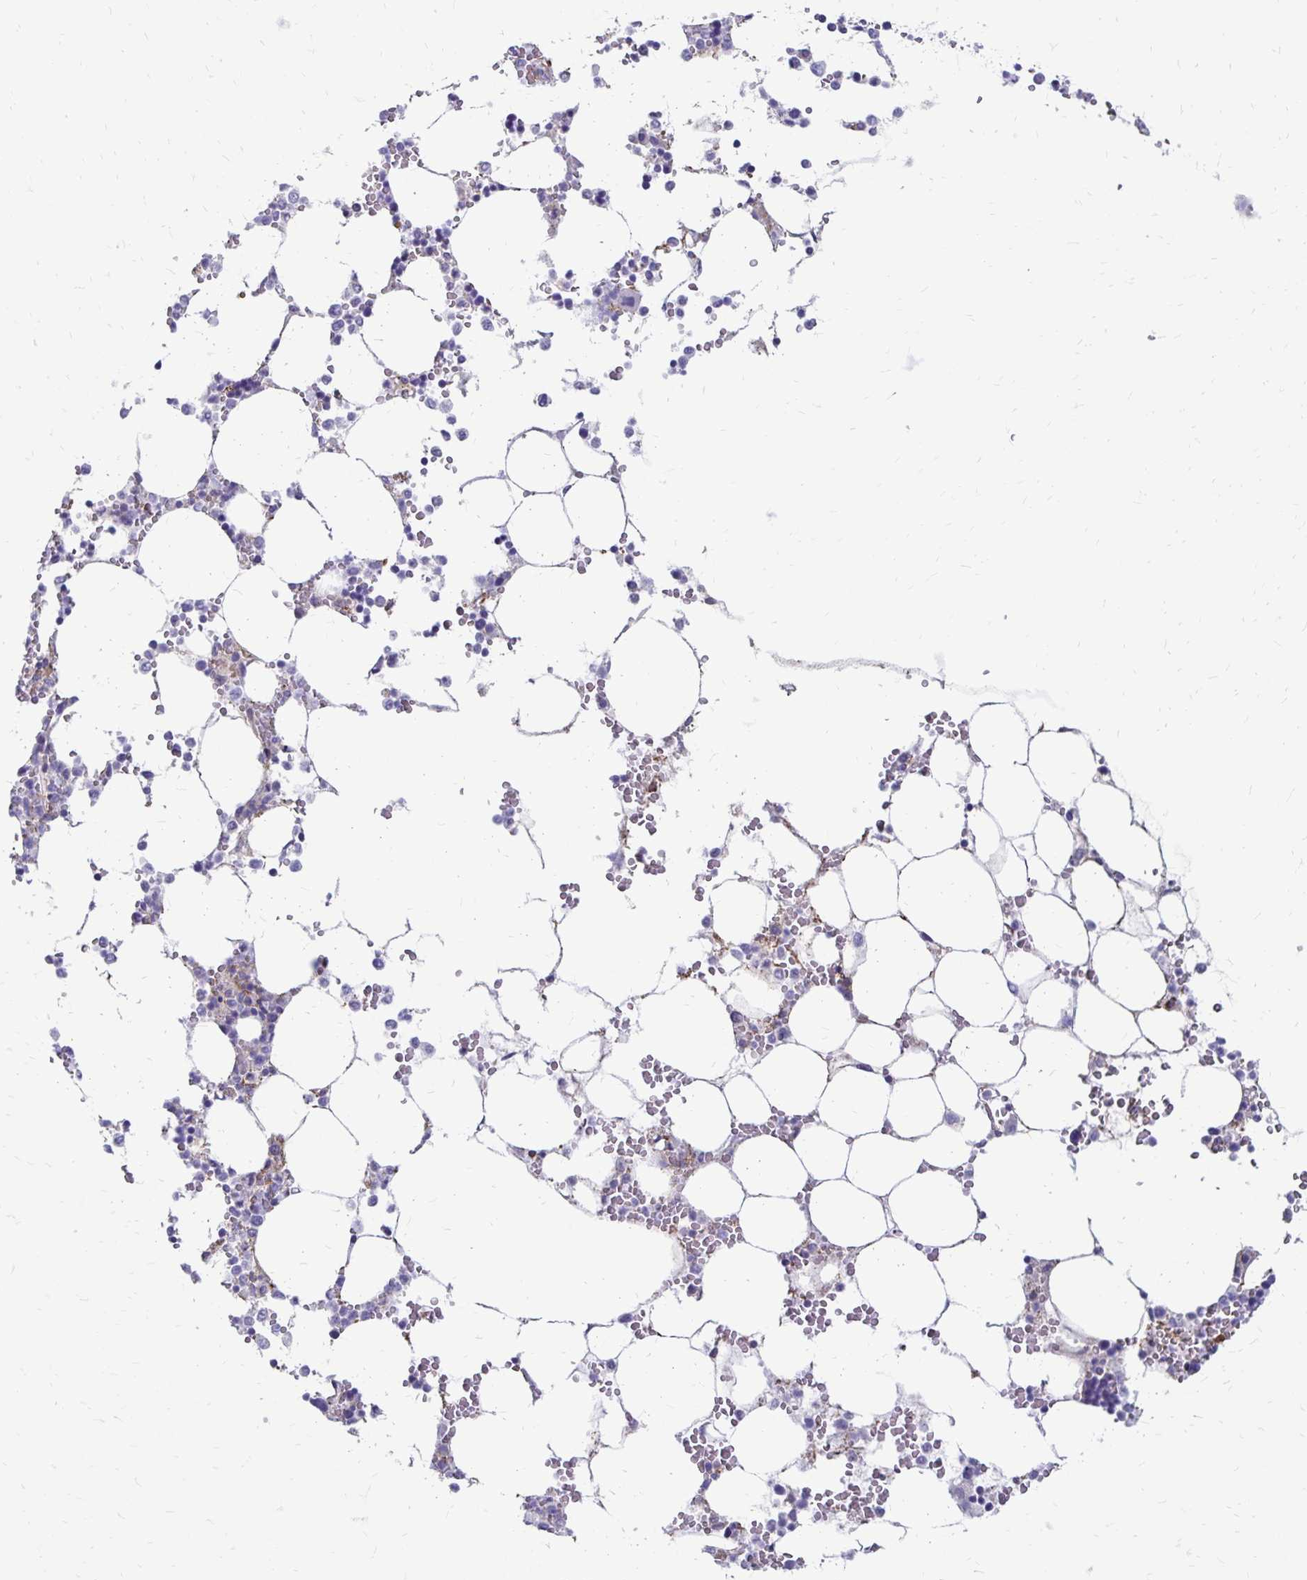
{"staining": {"intensity": "moderate", "quantity": "<25%", "location": "cytoplasmic/membranous"}, "tissue": "bone marrow", "cell_type": "Hematopoietic cells", "image_type": "normal", "snomed": [{"axis": "morphology", "description": "Normal tissue, NOS"}, {"axis": "topography", "description": "Bone marrow"}], "caption": "A low amount of moderate cytoplasmic/membranous positivity is identified in approximately <25% of hematopoietic cells in benign bone marrow. The staining was performed using DAB (3,3'-diaminobenzidine) to visualize the protein expression in brown, while the nuclei were stained in blue with hematoxylin (Magnification: 20x).", "gene": "TNS3", "patient": {"sex": "male", "age": 64}}